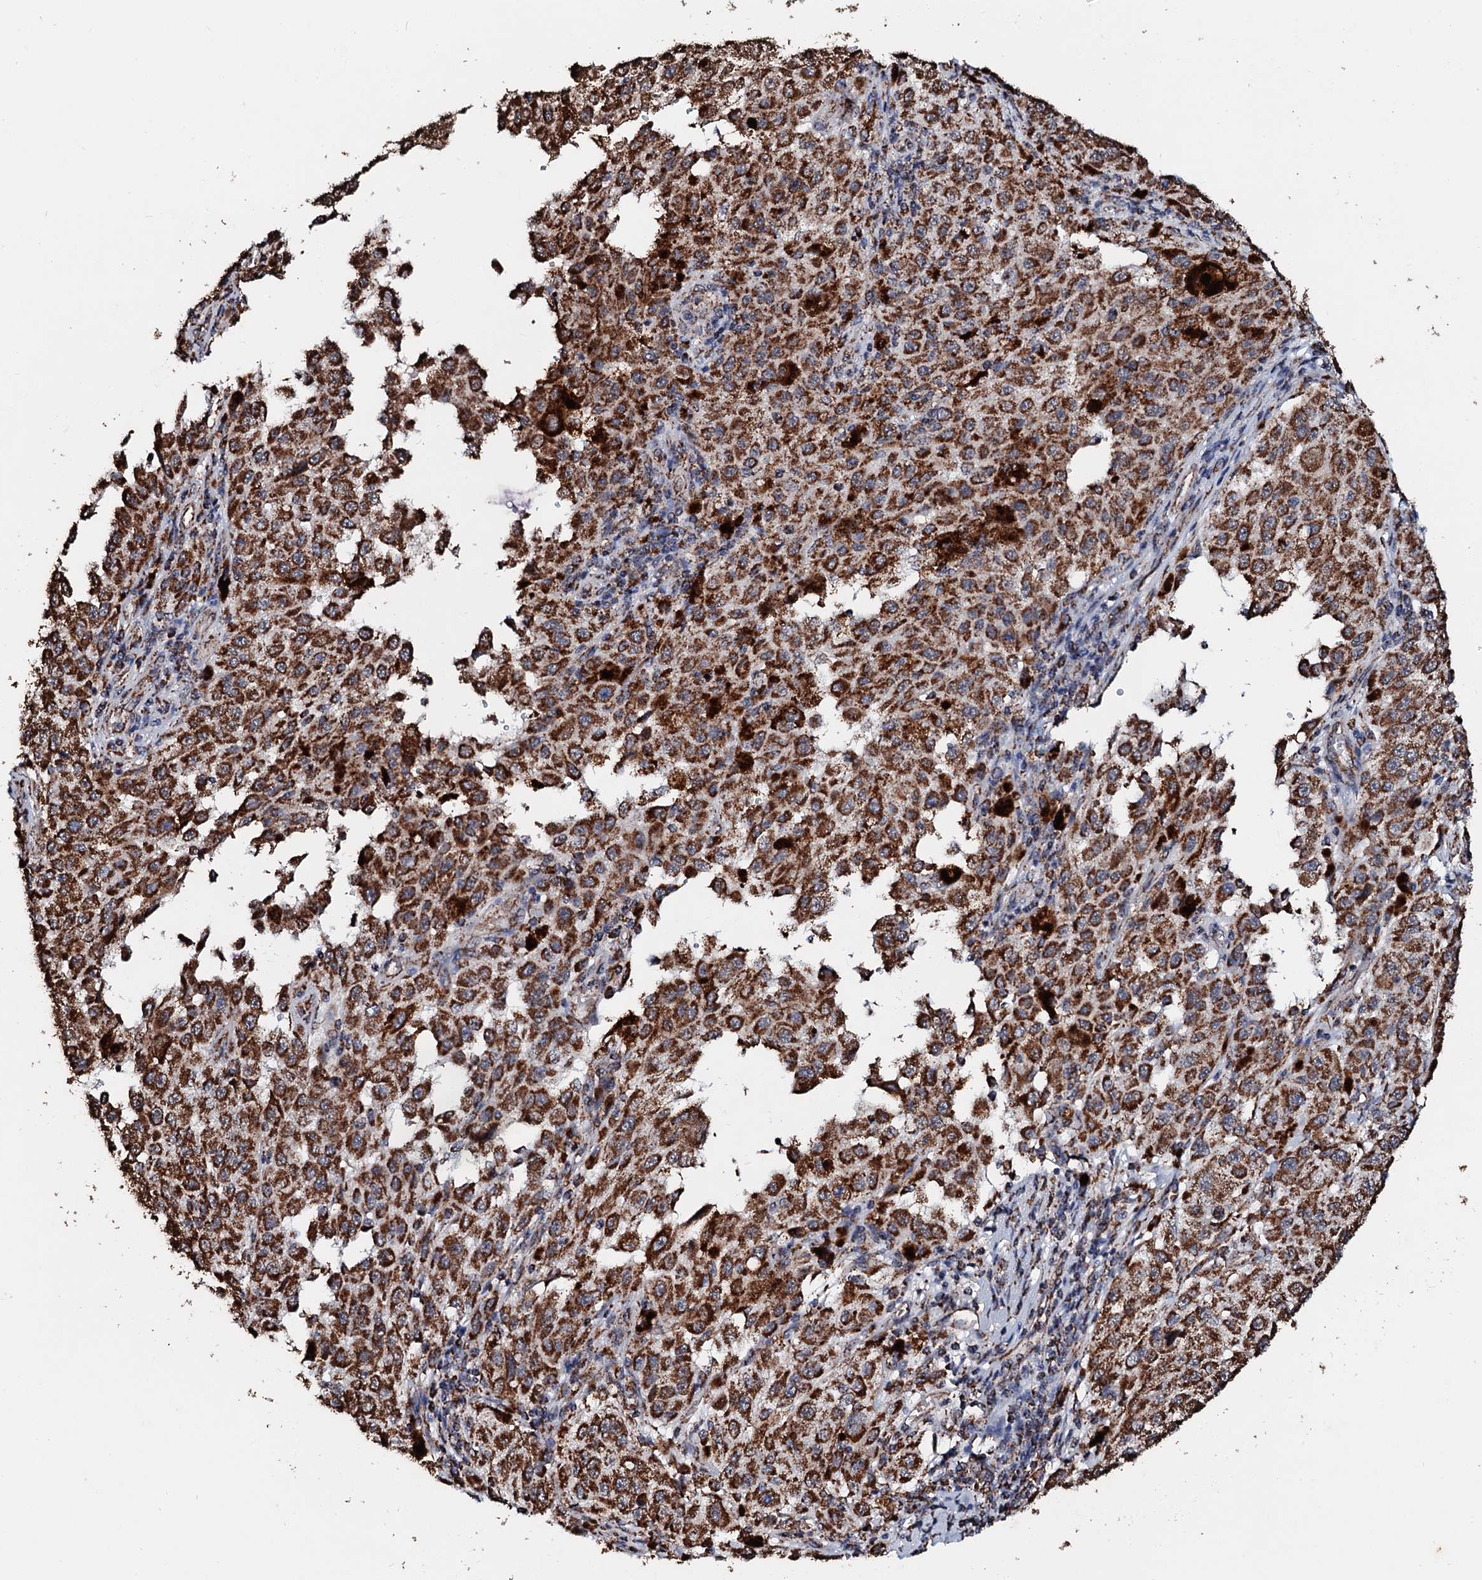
{"staining": {"intensity": "strong", "quantity": ">75%", "location": "cytoplasmic/membranous"}, "tissue": "melanoma", "cell_type": "Tumor cells", "image_type": "cancer", "snomed": [{"axis": "morphology", "description": "Malignant melanoma, NOS"}, {"axis": "topography", "description": "Skin"}], "caption": "This micrograph reveals immunohistochemistry staining of melanoma, with high strong cytoplasmic/membranous expression in about >75% of tumor cells.", "gene": "SECISBP2L", "patient": {"sex": "female", "age": 64}}